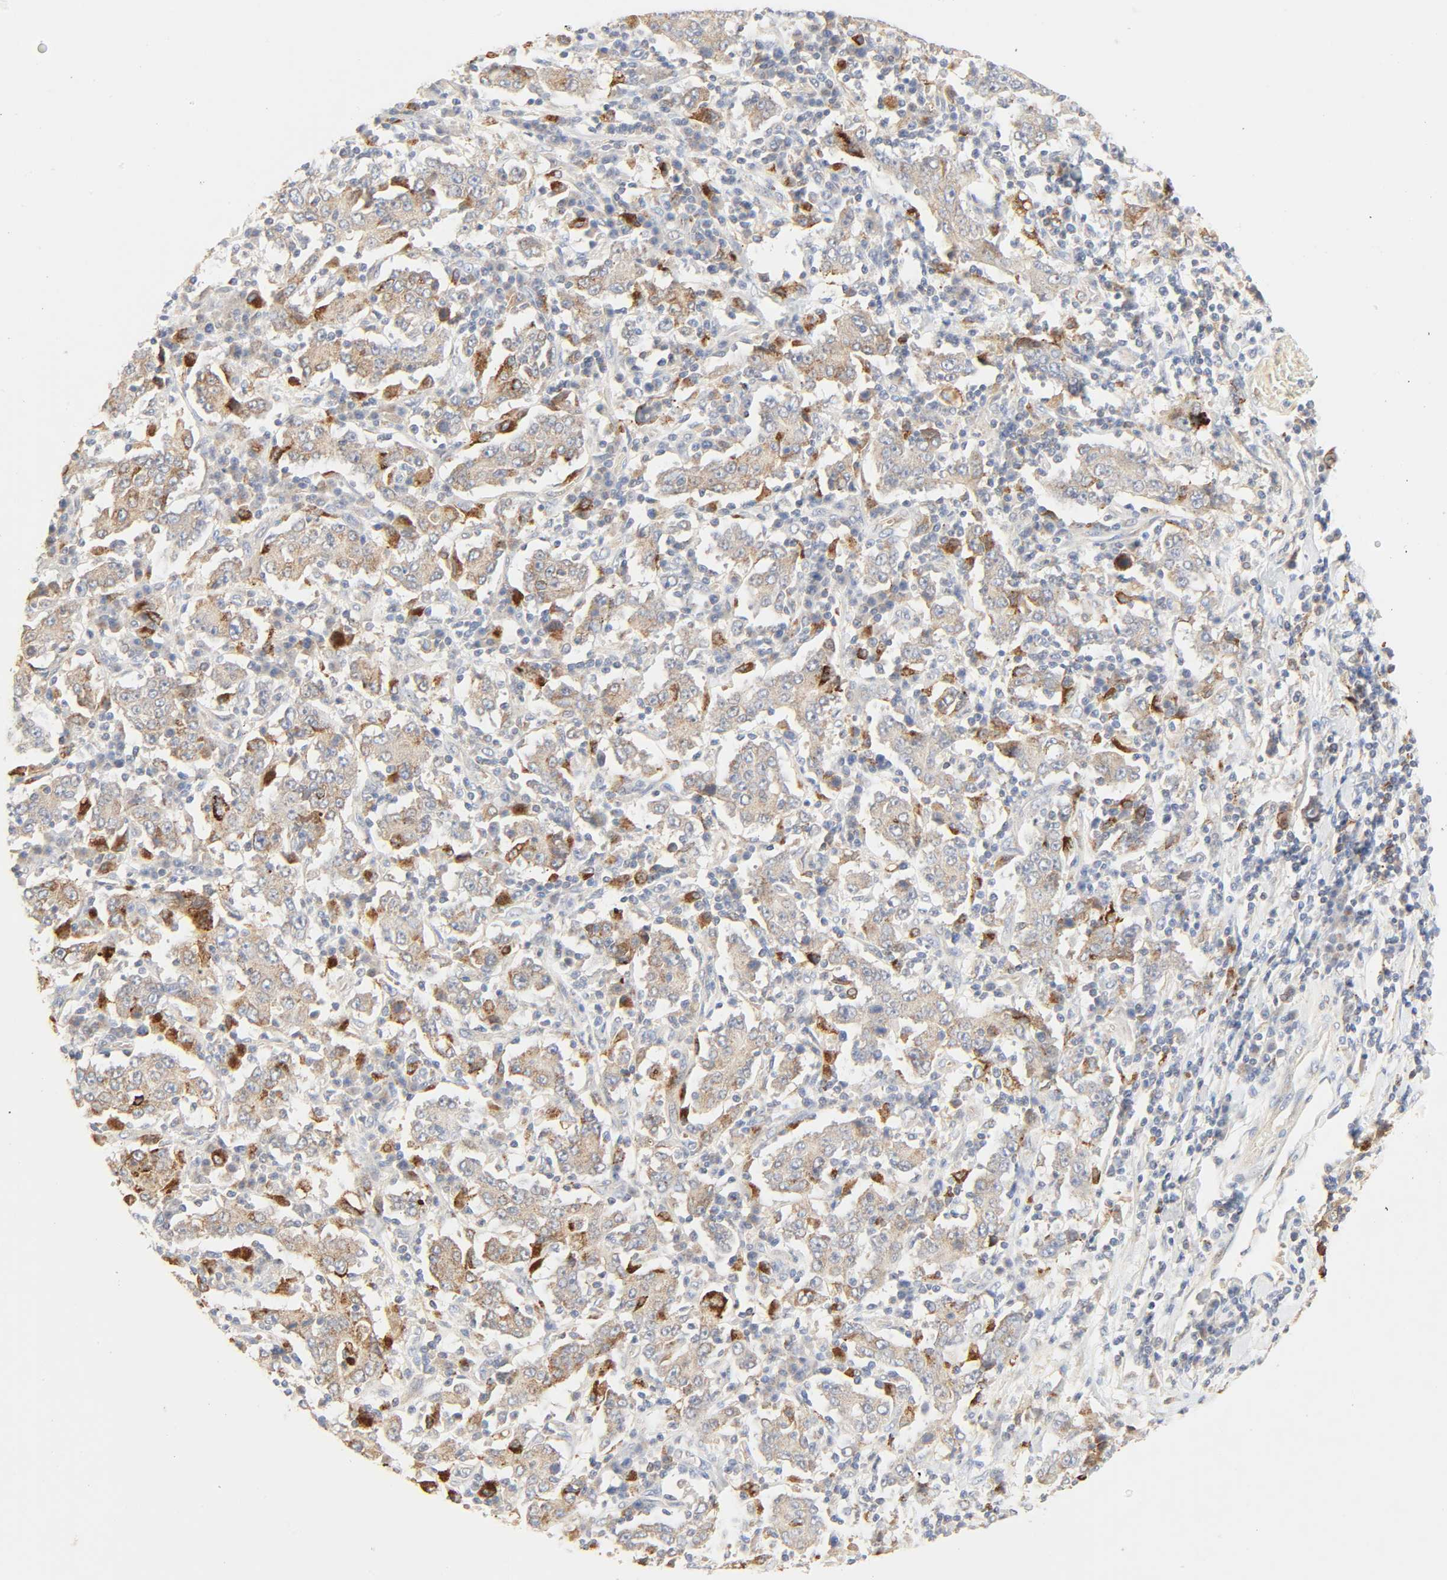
{"staining": {"intensity": "moderate", "quantity": ">75%", "location": "cytoplasmic/membranous"}, "tissue": "stomach cancer", "cell_type": "Tumor cells", "image_type": "cancer", "snomed": [{"axis": "morphology", "description": "Normal tissue, NOS"}, {"axis": "morphology", "description": "Adenocarcinoma, NOS"}, {"axis": "topography", "description": "Stomach, upper"}, {"axis": "topography", "description": "Stomach"}], "caption": "This histopathology image shows immunohistochemistry (IHC) staining of human stomach cancer, with medium moderate cytoplasmic/membranous expression in about >75% of tumor cells.", "gene": "CAMK2A", "patient": {"sex": "male", "age": 59}}